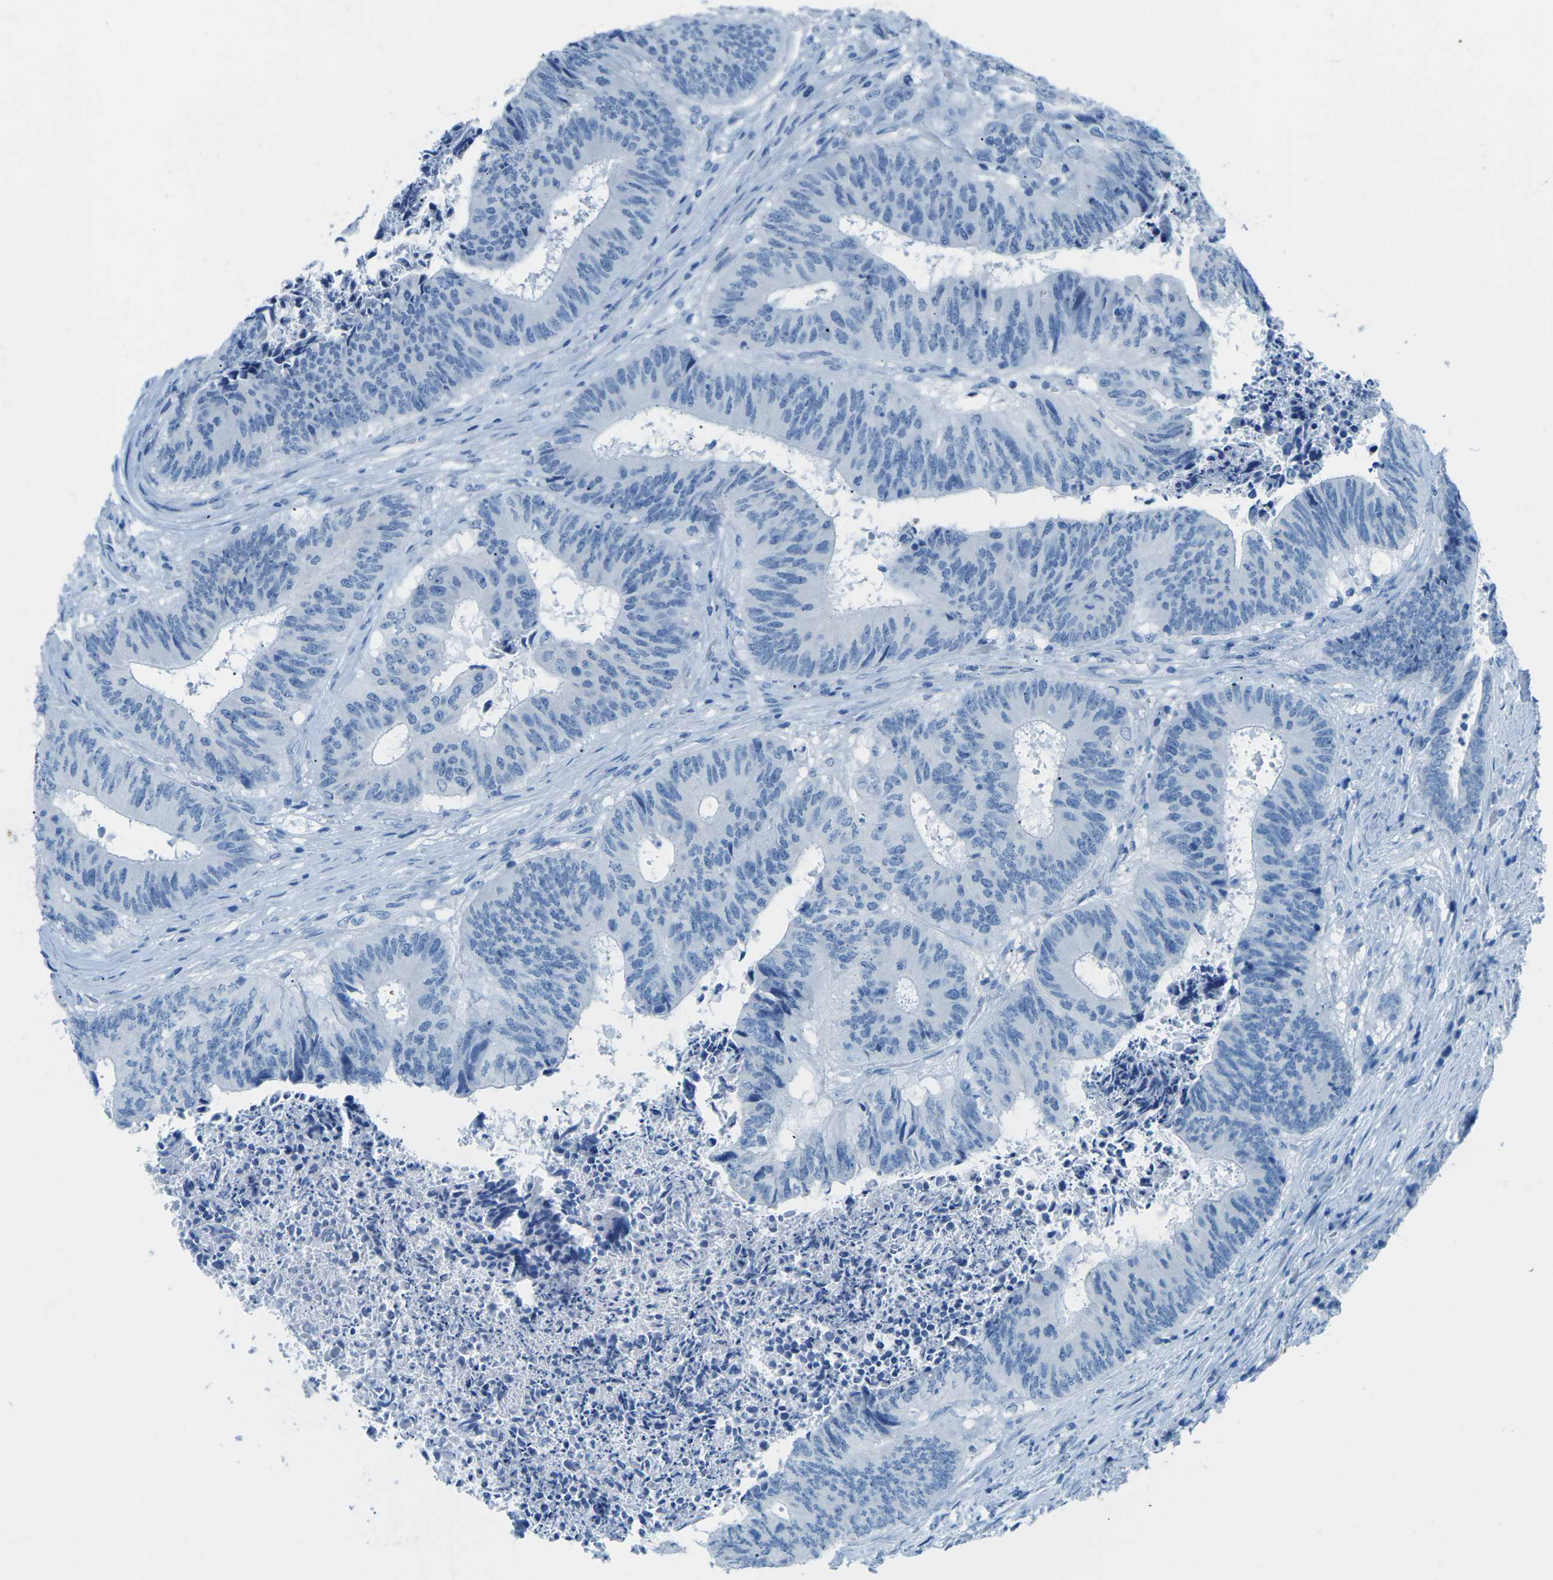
{"staining": {"intensity": "negative", "quantity": "none", "location": "none"}, "tissue": "colorectal cancer", "cell_type": "Tumor cells", "image_type": "cancer", "snomed": [{"axis": "morphology", "description": "Adenocarcinoma, NOS"}, {"axis": "topography", "description": "Rectum"}], "caption": "Immunohistochemistry (IHC) of human colorectal cancer (adenocarcinoma) reveals no expression in tumor cells. (Brightfield microscopy of DAB IHC at high magnification).", "gene": "MYH8", "patient": {"sex": "male", "age": 72}}